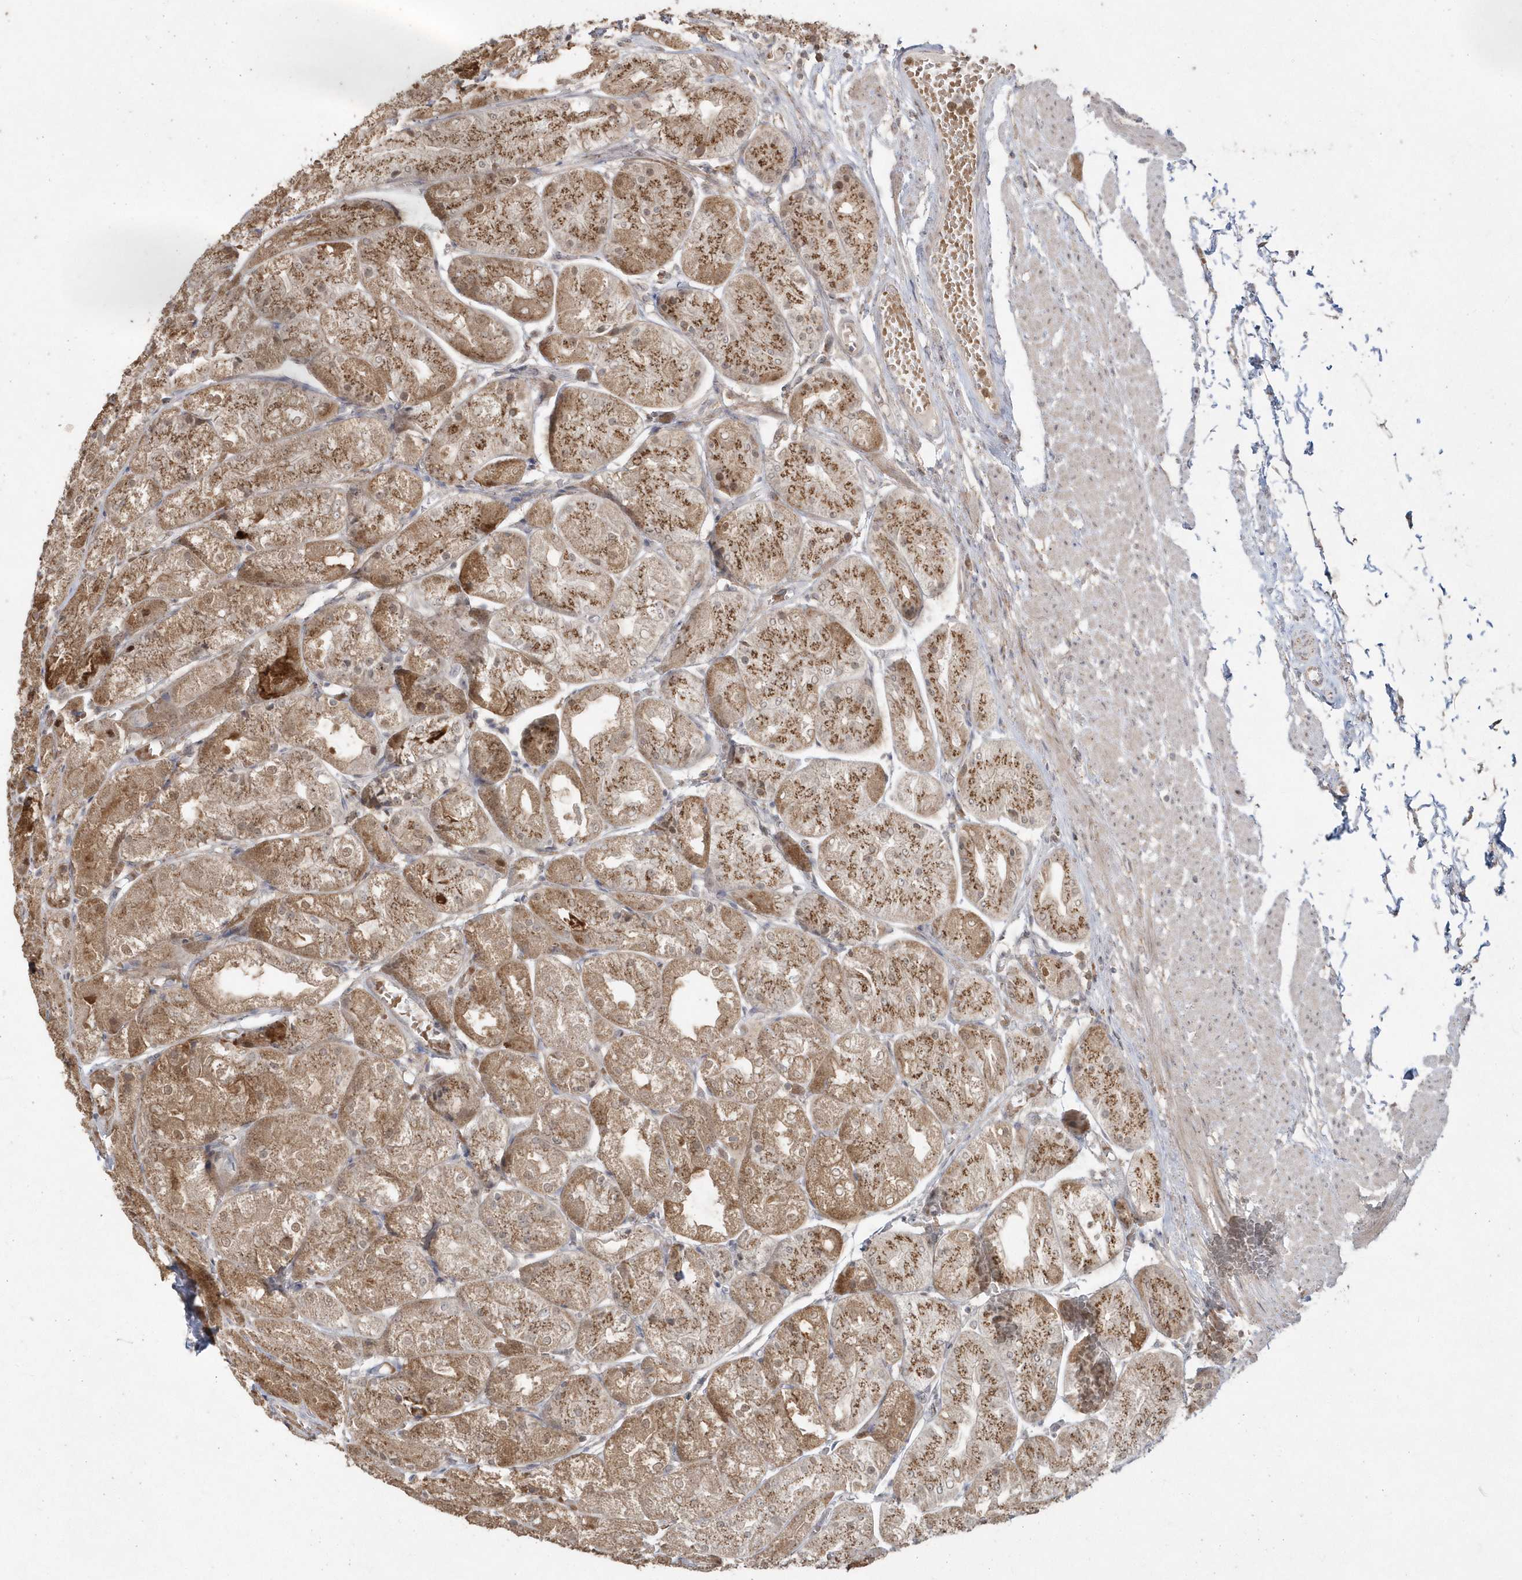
{"staining": {"intensity": "moderate", "quantity": ">75%", "location": "cytoplasmic/membranous"}, "tissue": "stomach", "cell_type": "Glandular cells", "image_type": "normal", "snomed": [{"axis": "morphology", "description": "Normal tissue, NOS"}, {"axis": "topography", "description": "Stomach, upper"}], "caption": "High-power microscopy captured an IHC photomicrograph of normal stomach, revealing moderate cytoplasmic/membranous staining in approximately >75% of glandular cells.", "gene": "GEMIN6", "patient": {"sex": "male", "age": 72}}